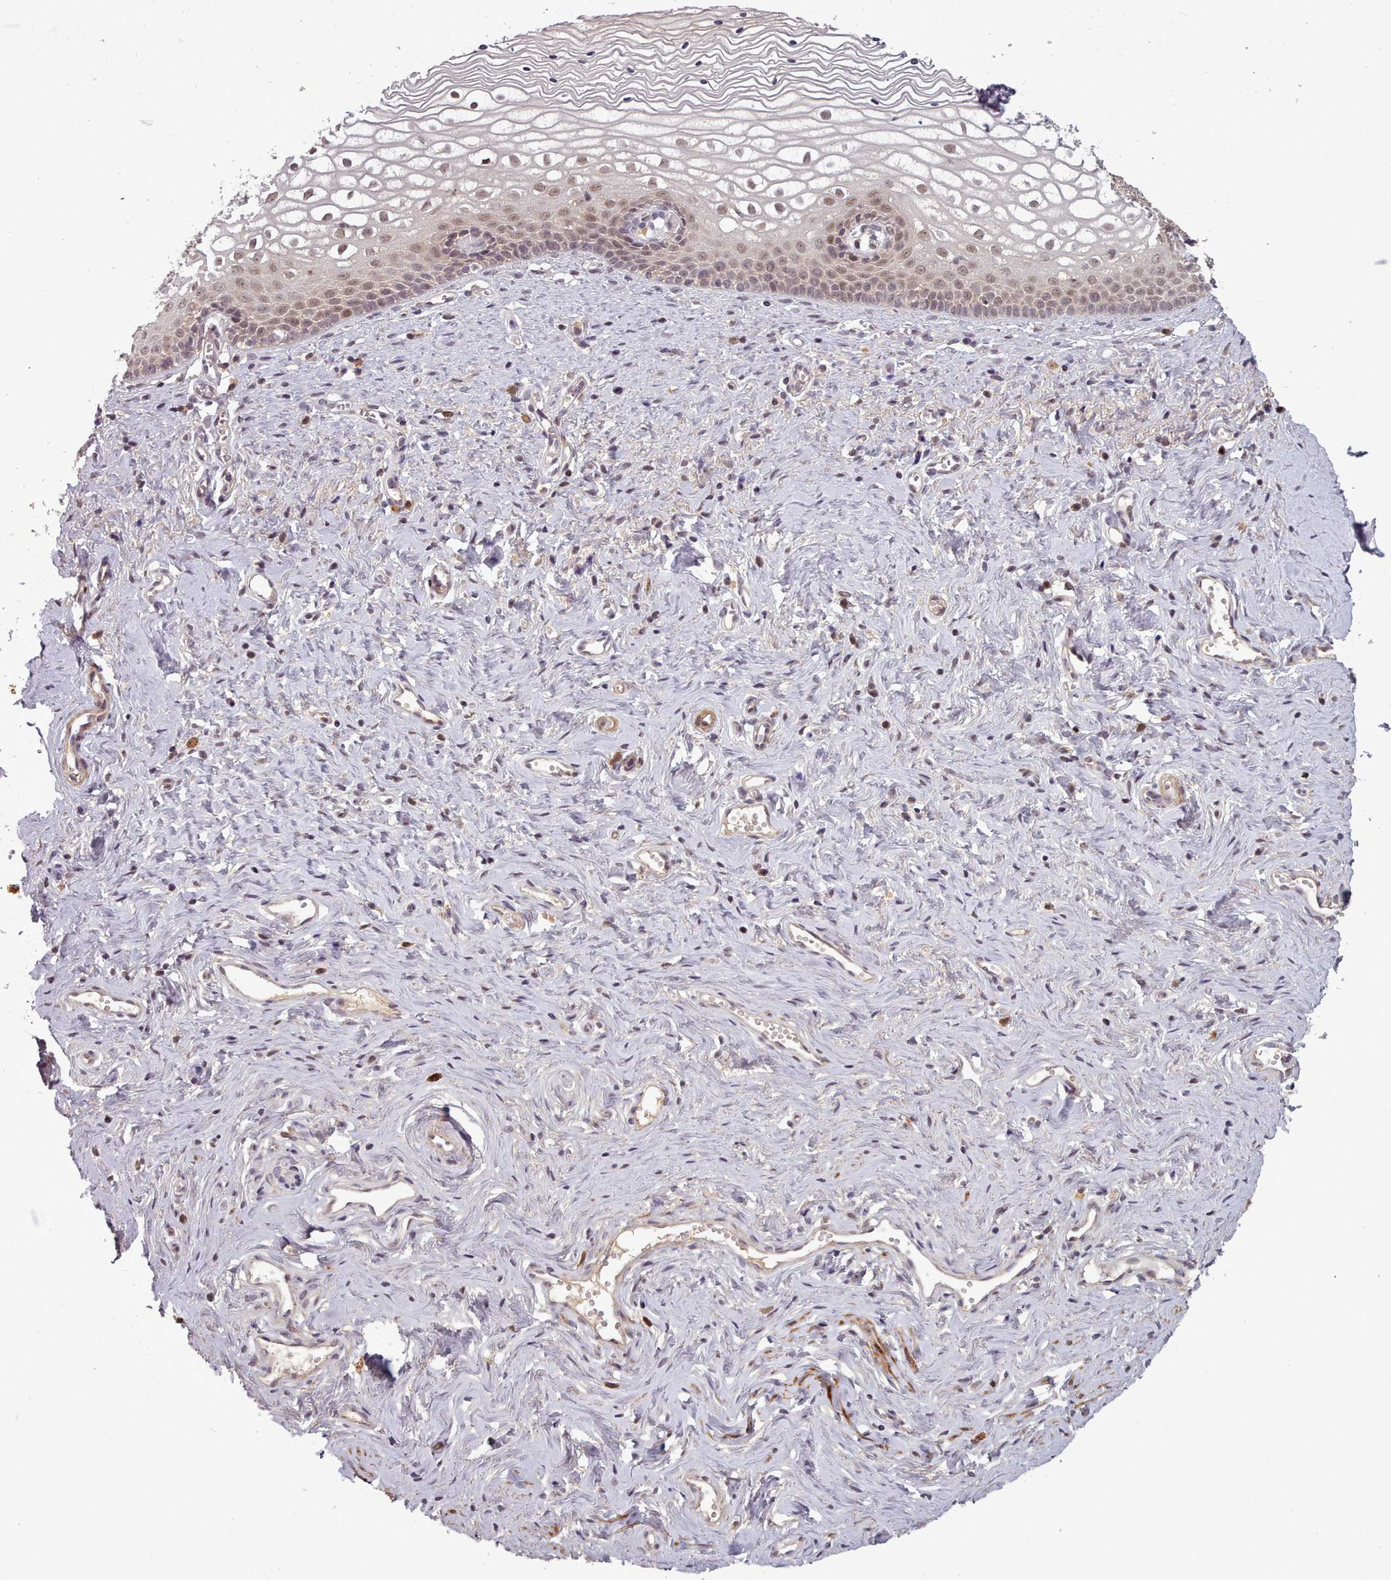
{"staining": {"intensity": "moderate", "quantity": "25%-75%", "location": "cytoplasmic/membranous,nuclear"}, "tissue": "vagina", "cell_type": "Squamous epithelial cells", "image_type": "normal", "snomed": [{"axis": "morphology", "description": "Normal tissue, NOS"}, {"axis": "topography", "description": "Vagina"}], "caption": "Protein analysis of benign vagina displays moderate cytoplasmic/membranous,nuclear positivity in about 25%-75% of squamous epithelial cells.", "gene": "CDC6", "patient": {"sex": "female", "age": 59}}